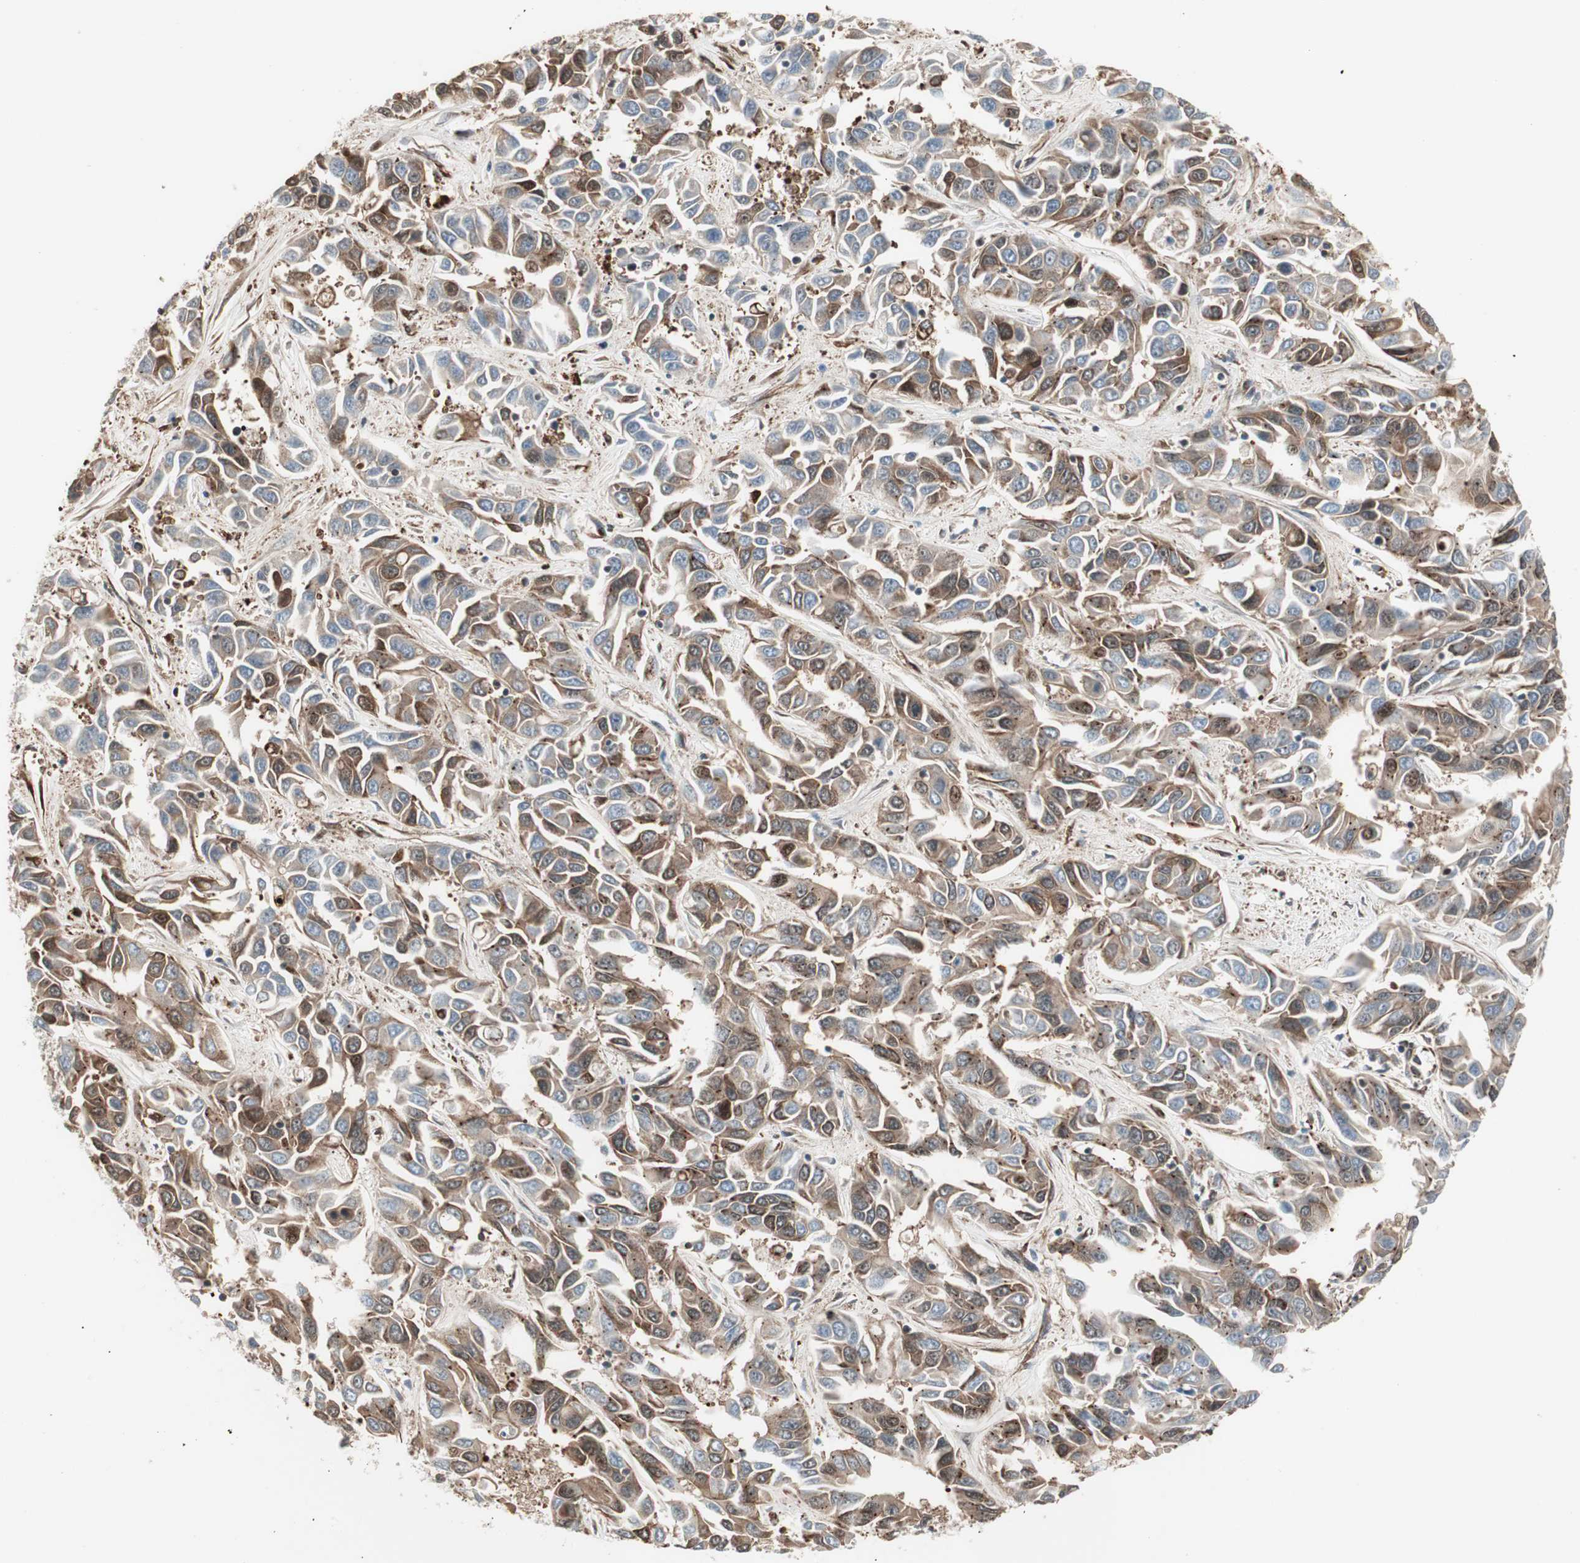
{"staining": {"intensity": "weak", "quantity": ">75%", "location": "cytoplasmic/membranous"}, "tissue": "liver cancer", "cell_type": "Tumor cells", "image_type": "cancer", "snomed": [{"axis": "morphology", "description": "Cholangiocarcinoma"}, {"axis": "topography", "description": "Liver"}], "caption": "IHC image of neoplastic tissue: human liver cancer stained using IHC shows low levels of weak protein expression localized specifically in the cytoplasmic/membranous of tumor cells, appearing as a cytoplasmic/membranous brown color.", "gene": "MAD2L2", "patient": {"sex": "female", "age": 52}}